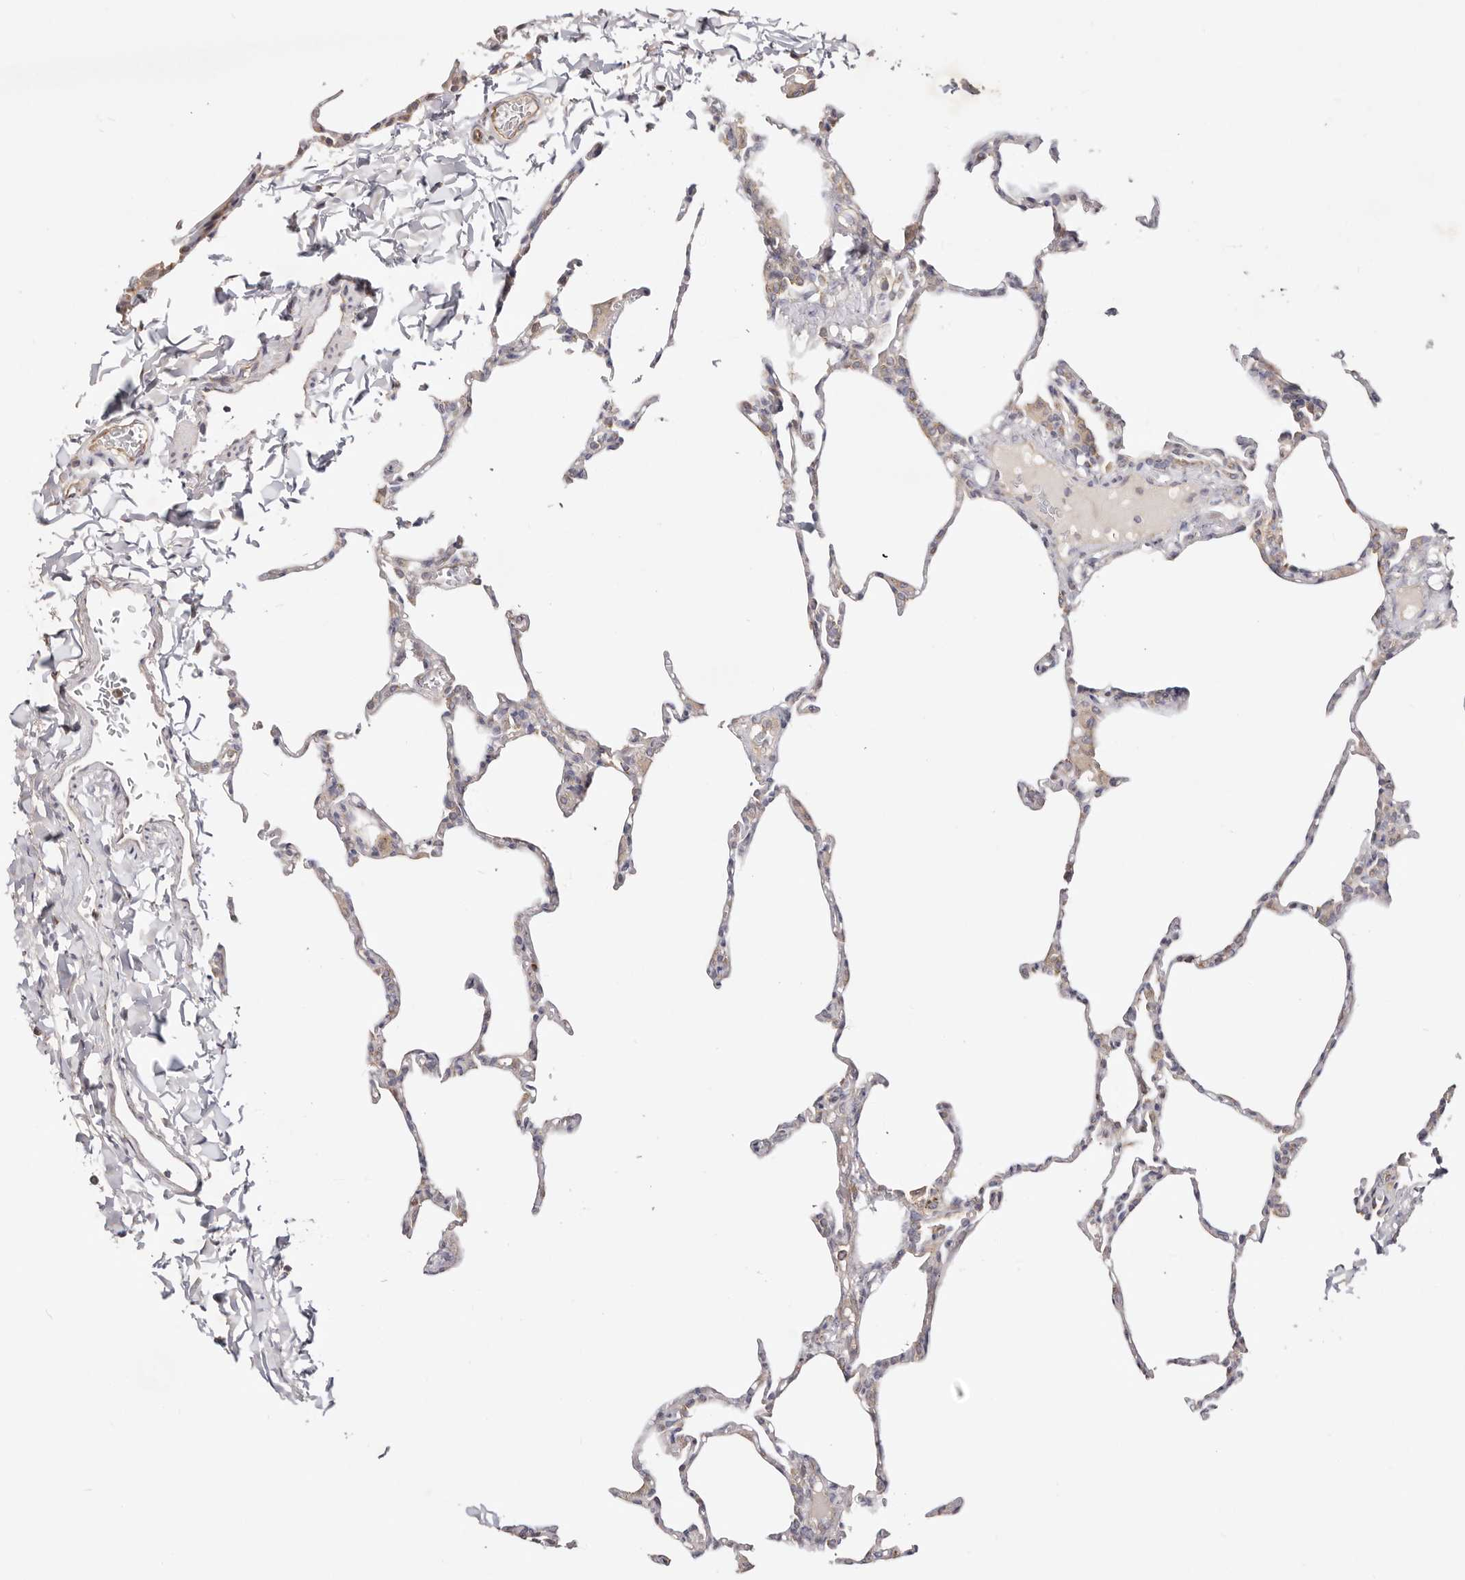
{"staining": {"intensity": "weak", "quantity": "<25%", "location": "cytoplasmic/membranous"}, "tissue": "lung", "cell_type": "Alveolar cells", "image_type": "normal", "snomed": [{"axis": "morphology", "description": "Normal tissue, NOS"}, {"axis": "topography", "description": "Lung"}], "caption": "An immunohistochemistry image of normal lung is shown. There is no staining in alveolar cells of lung. (DAB IHC with hematoxylin counter stain).", "gene": "GNA13", "patient": {"sex": "male", "age": 20}}